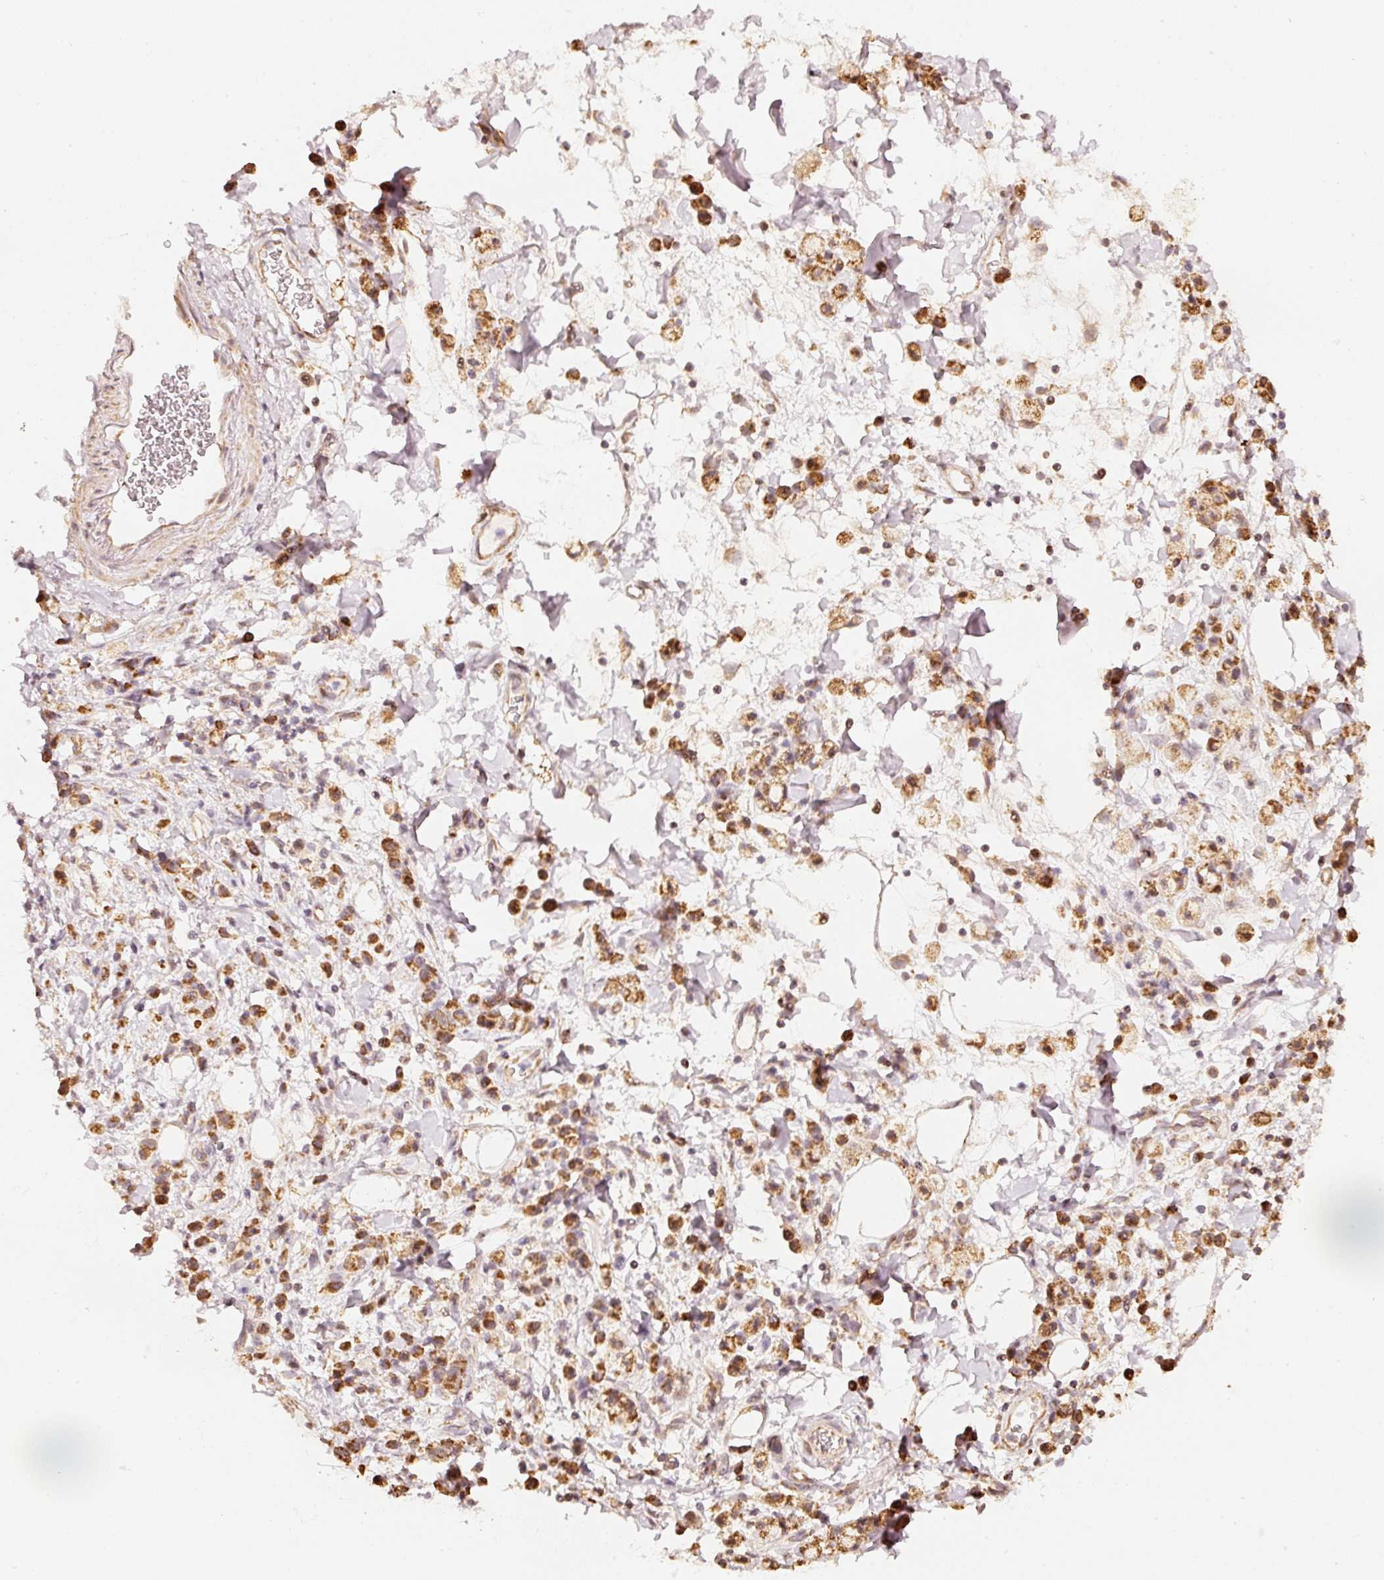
{"staining": {"intensity": "moderate", "quantity": ">75%", "location": "cytoplasmic/membranous"}, "tissue": "stomach cancer", "cell_type": "Tumor cells", "image_type": "cancer", "snomed": [{"axis": "morphology", "description": "Adenocarcinoma, NOS"}, {"axis": "topography", "description": "Stomach"}], "caption": "A brown stain labels moderate cytoplasmic/membranous expression of a protein in stomach adenocarcinoma tumor cells.", "gene": "RAB35", "patient": {"sex": "male", "age": 77}}